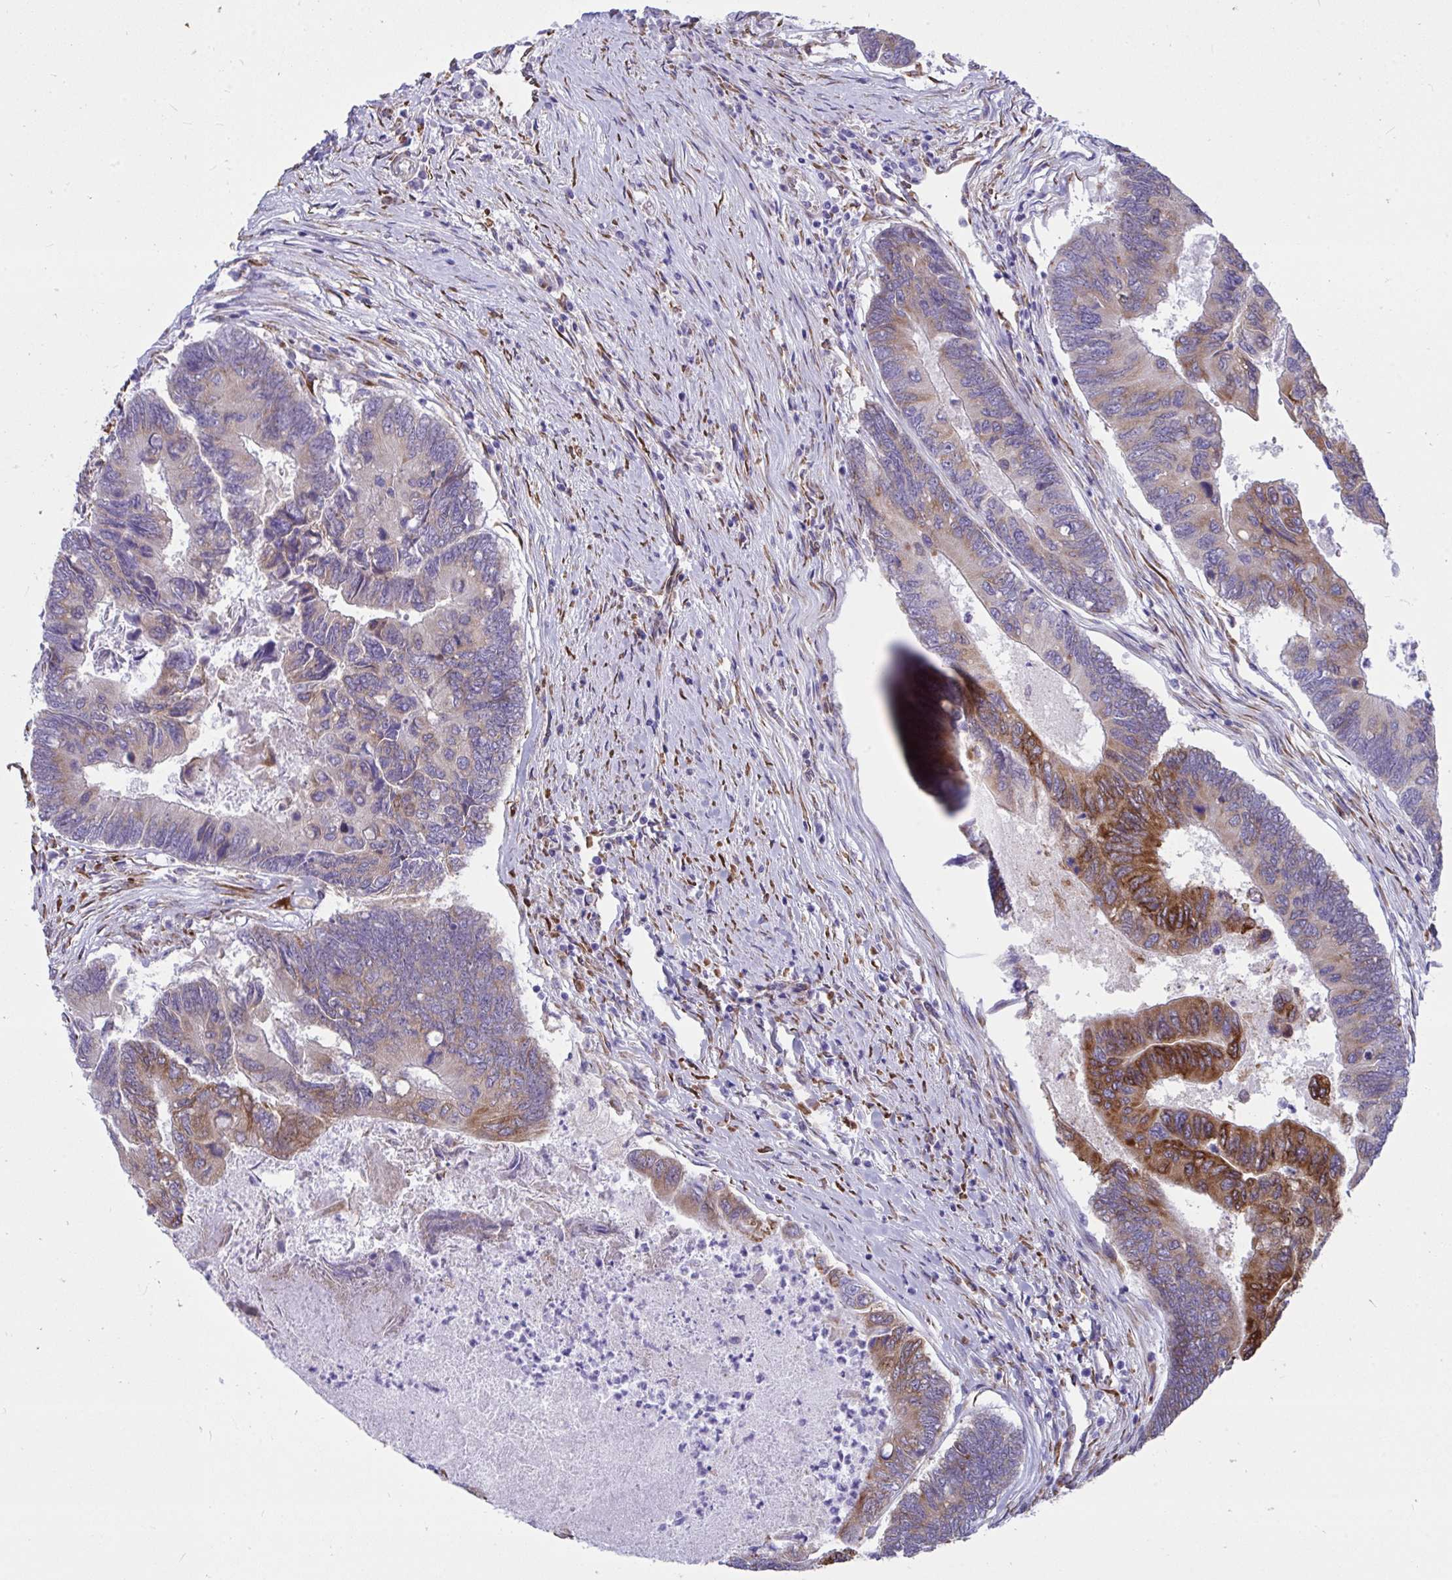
{"staining": {"intensity": "strong", "quantity": "25%-75%", "location": "cytoplasmic/membranous"}, "tissue": "colorectal cancer", "cell_type": "Tumor cells", "image_type": "cancer", "snomed": [{"axis": "morphology", "description": "Adenocarcinoma, NOS"}, {"axis": "topography", "description": "Colon"}], "caption": "Immunohistochemistry (IHC) (DAB (3,3'-diaminobenzidine)) staining of human colorectal cancer reveals strong cytoplasmic/membranous protein expression in approximately 25%-75% of tumor cells.", "gene": "ASPH", "patient": {"sex": "female", "age": 67}}